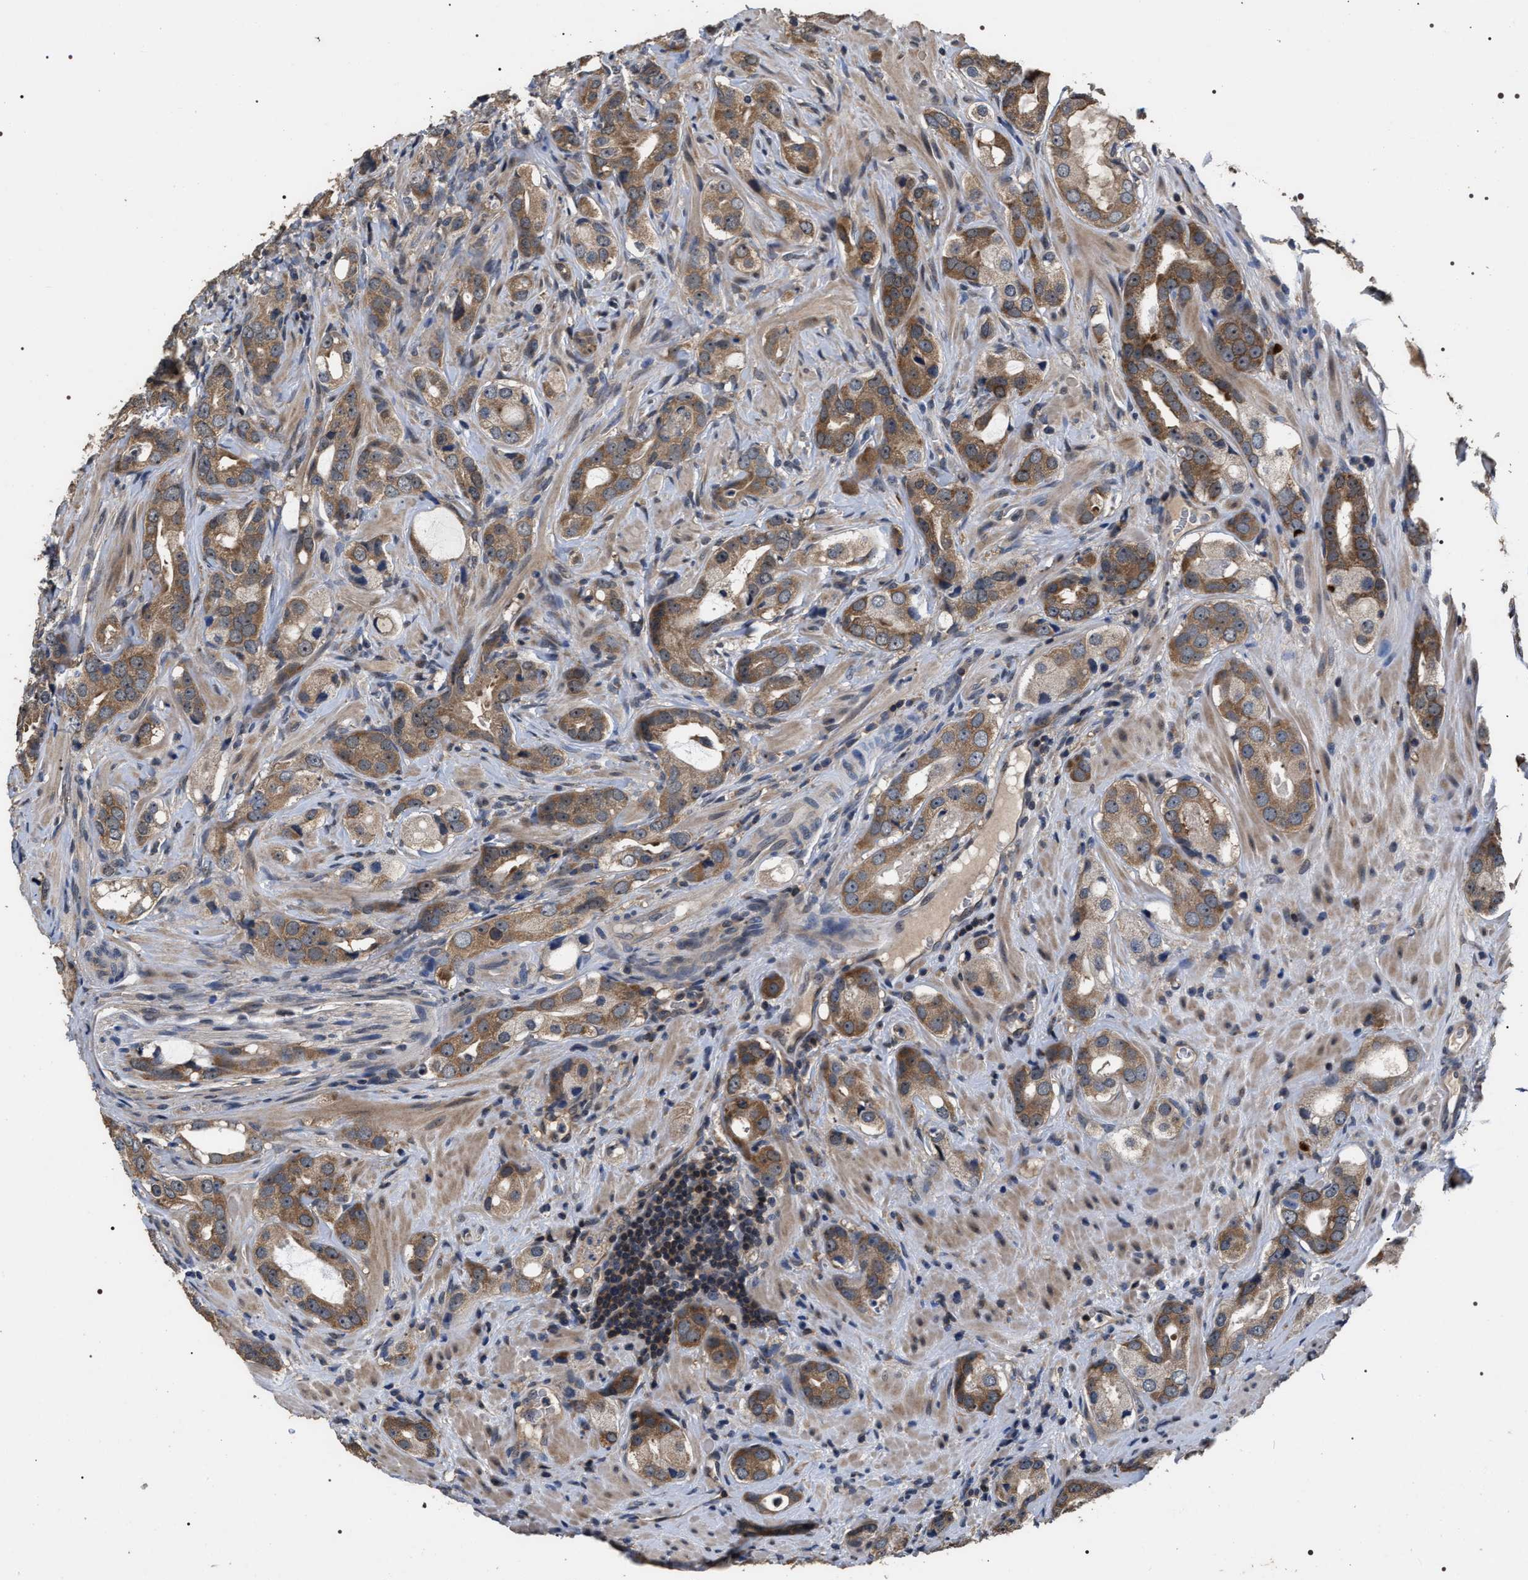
{"staining": {"intensity": "strong", "quantity": ">75%", "location": "cytoplasmic/membranous"}, "tissue": "prostate cancer", "cell_type": "Tumor cells", "image_type": "cancer", "snomed": [{"axis": "morphology", "description": "Adenocarcinoma, High grade"}, {"axis": "topography", "description": "Prostate"}], "caption": "Strong cytoplasmic/membranous staining is seen in approximately >75% of tumor cells in prostate cancer (high-grade adenocarcinoma).", "gene": "UPF3A", "patient": {"sex": "male", "age": 63}}